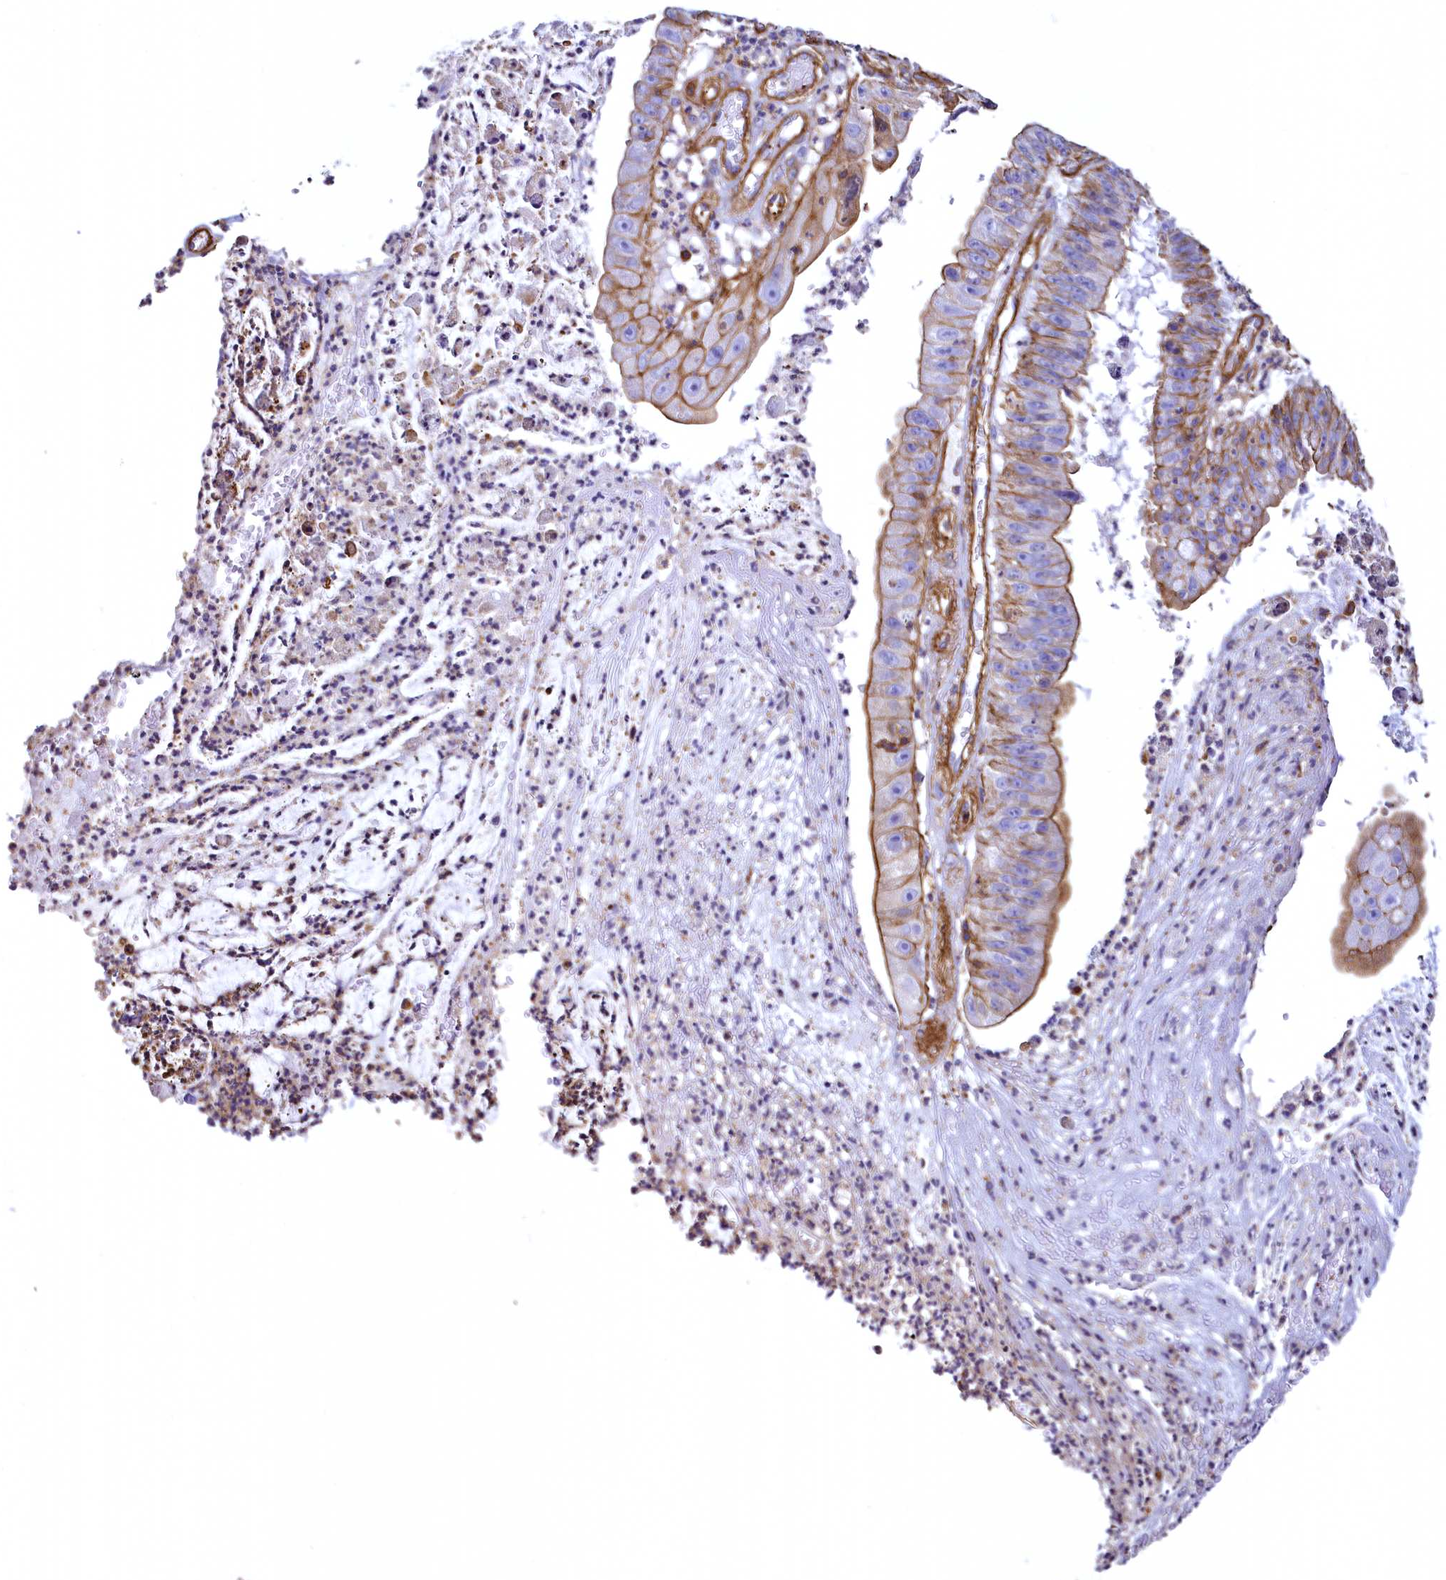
{"staining": {"intensity": "moderate", "quantity": ">75%", "location": "cytoplasmic/membranous"}, "tissue": "stomach cancer", "cell_type": "Tumor cells", "image_type": "cancer", "snomed": [{"axis": "morphology", "description": "Adenocarcinoma, NOS"}, {"axis": "topography", "description": "Stomach"}], "caption": "Protein staining of stomach cancer tissue shows moderate cytoplasmic/membranous positivity in about >75% of tumor cells.", "gene": "THBS1", "patient": {"sex": "male", "age": 59}}